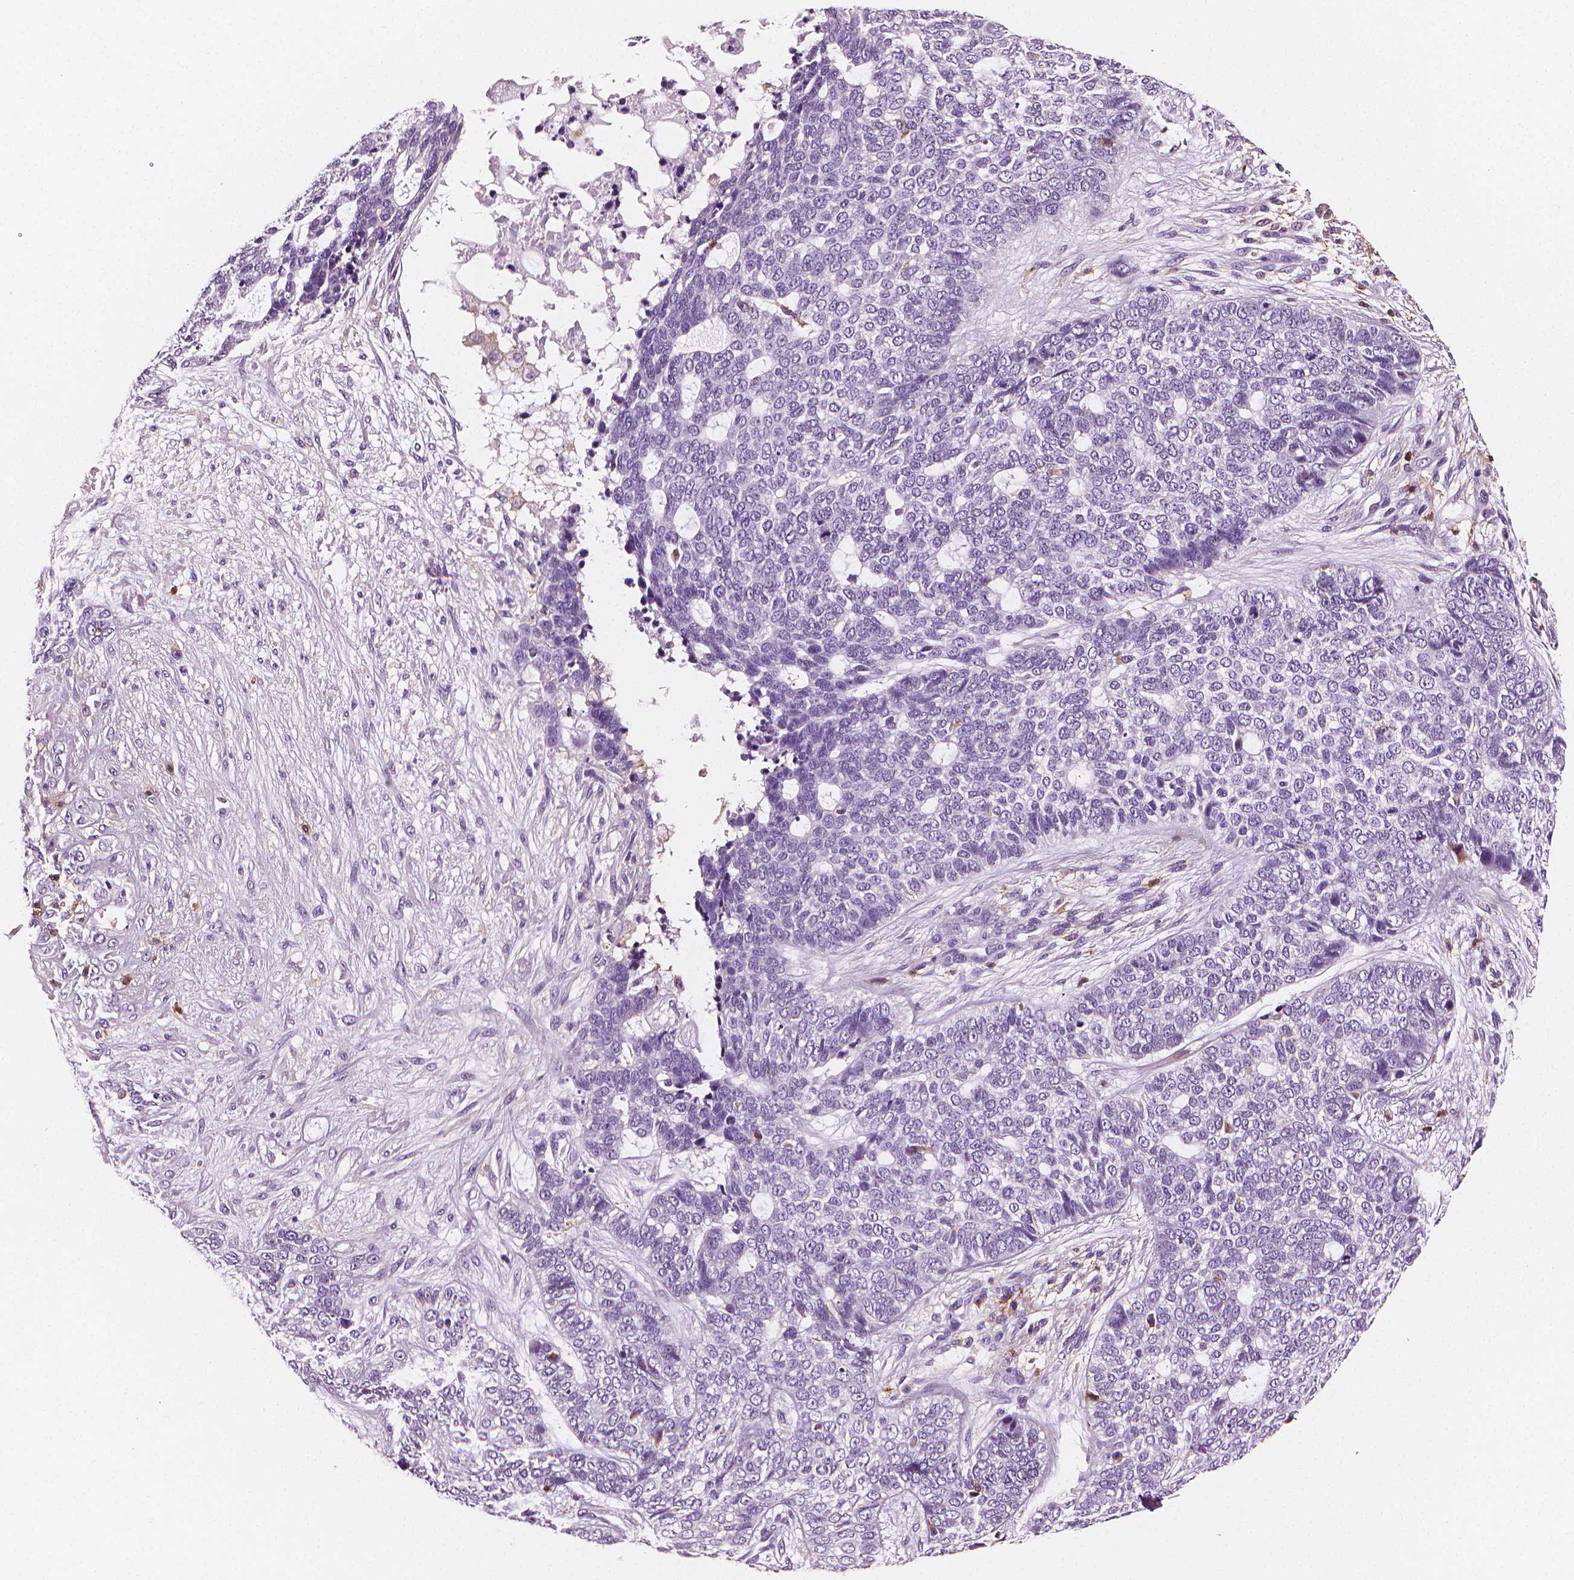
{"staining": {"intensity": "negative", "quantity": "none", "location": "none"}, "tissue": "skin cancer", "cell_type": "Tumor cells", "image_type": "cancer", "snomed": [{"axis": "morphology", "description": "Basal cell carcinoma"}, {"axis": "topography", "description": "Skin"}], "caption": "IHC of skin basal cell carcinoma exhibits no expression in tumor cells.", "gene": "PTPRC", "patient": {"sex": "female", "age": 69}}